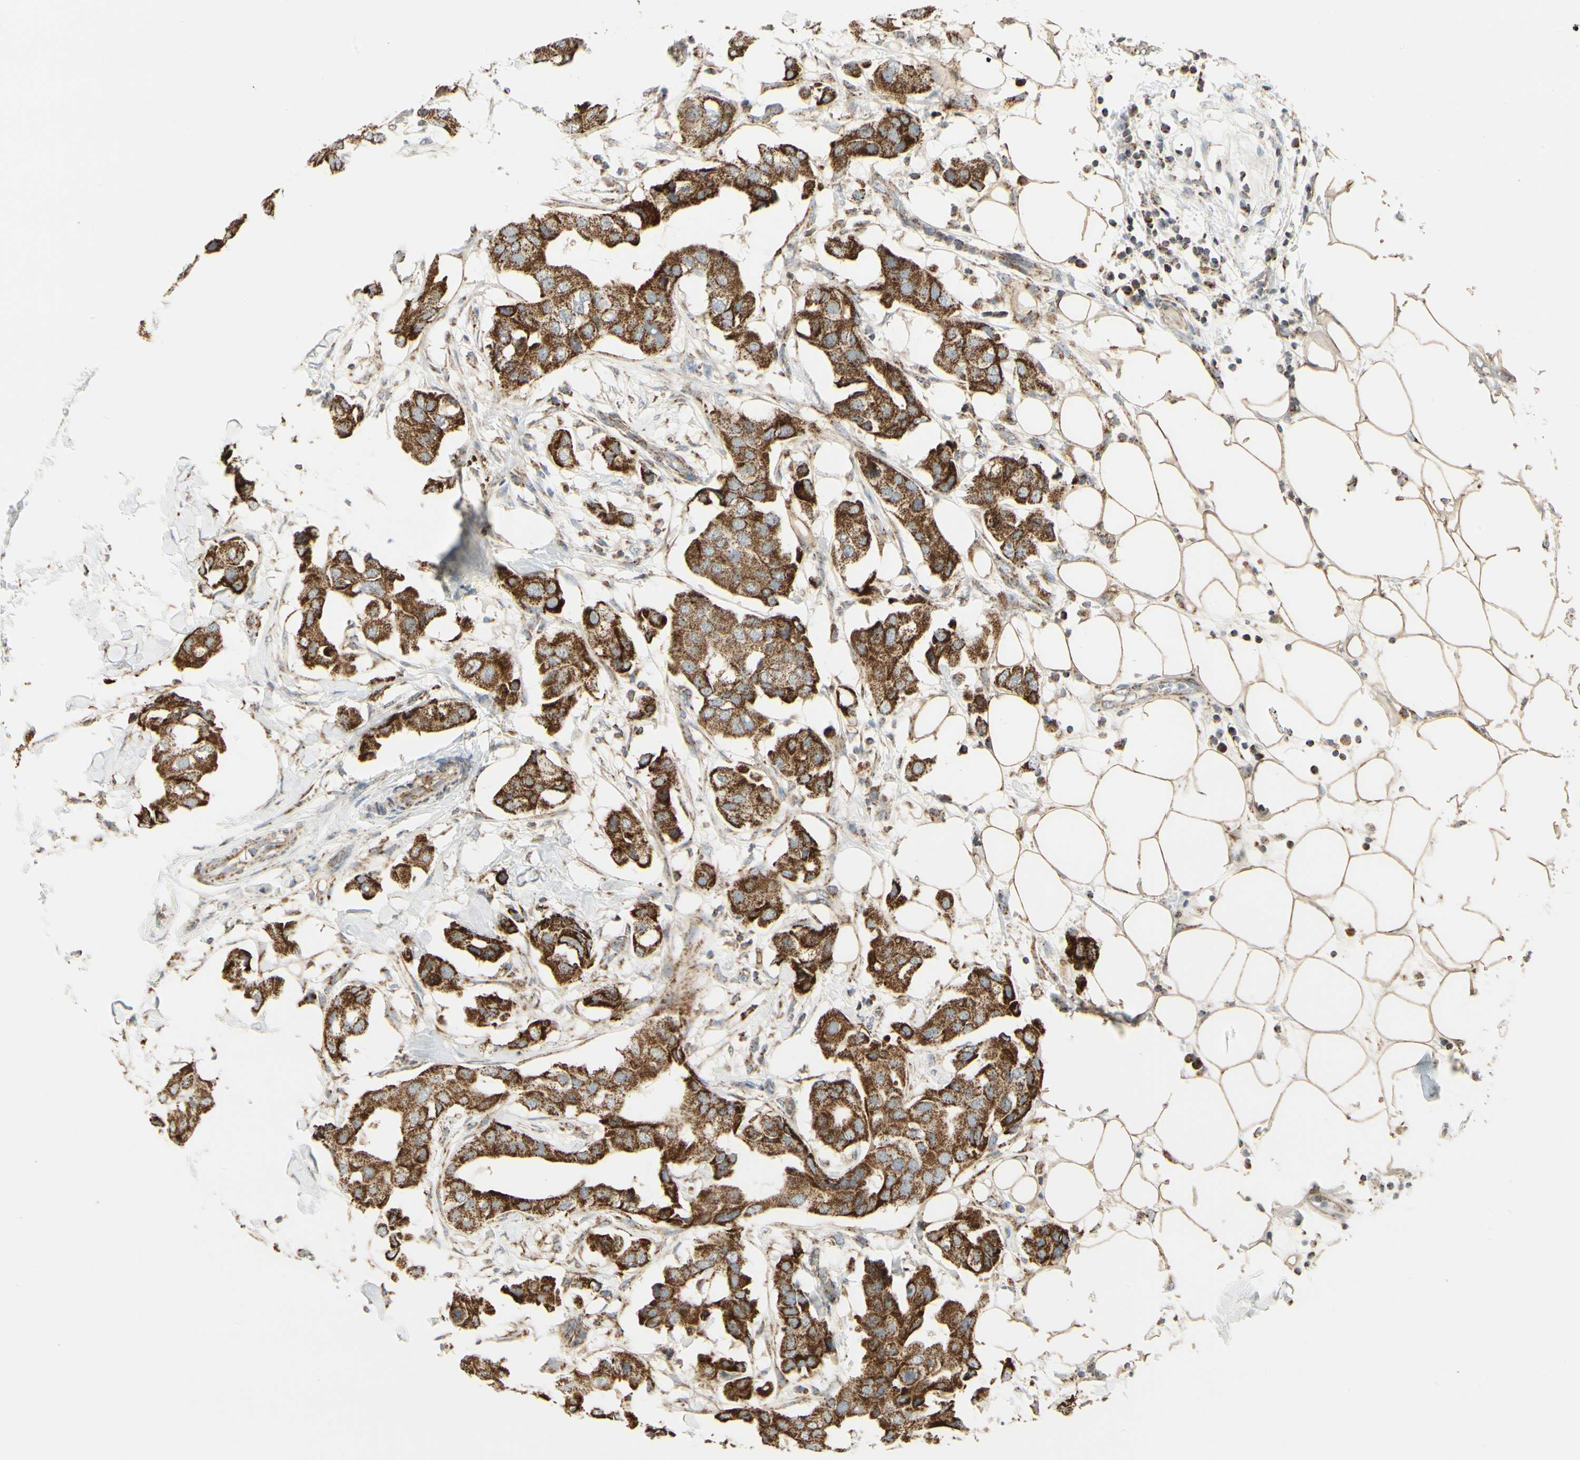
{"staining": {"intensity": "strong", "quantity": ">75%", "location": "cytoplasmic/membranous"}, "tissue": "breast cancer", "cell_type": "Tumor cells", "image_type": "cancer", "snomed": [{"axis": "morphology", "description": "Duct carcinoma"}, {"axis": "topography", "description": "Breast"}], "caption": "The micrograph shows a brown stain indicating the presence of a protein in the cytoplasmic/membranous of tumor cells in breast cancer.", "gene": "ANKS6", "patient": {"sex": "female", "age": 40}}